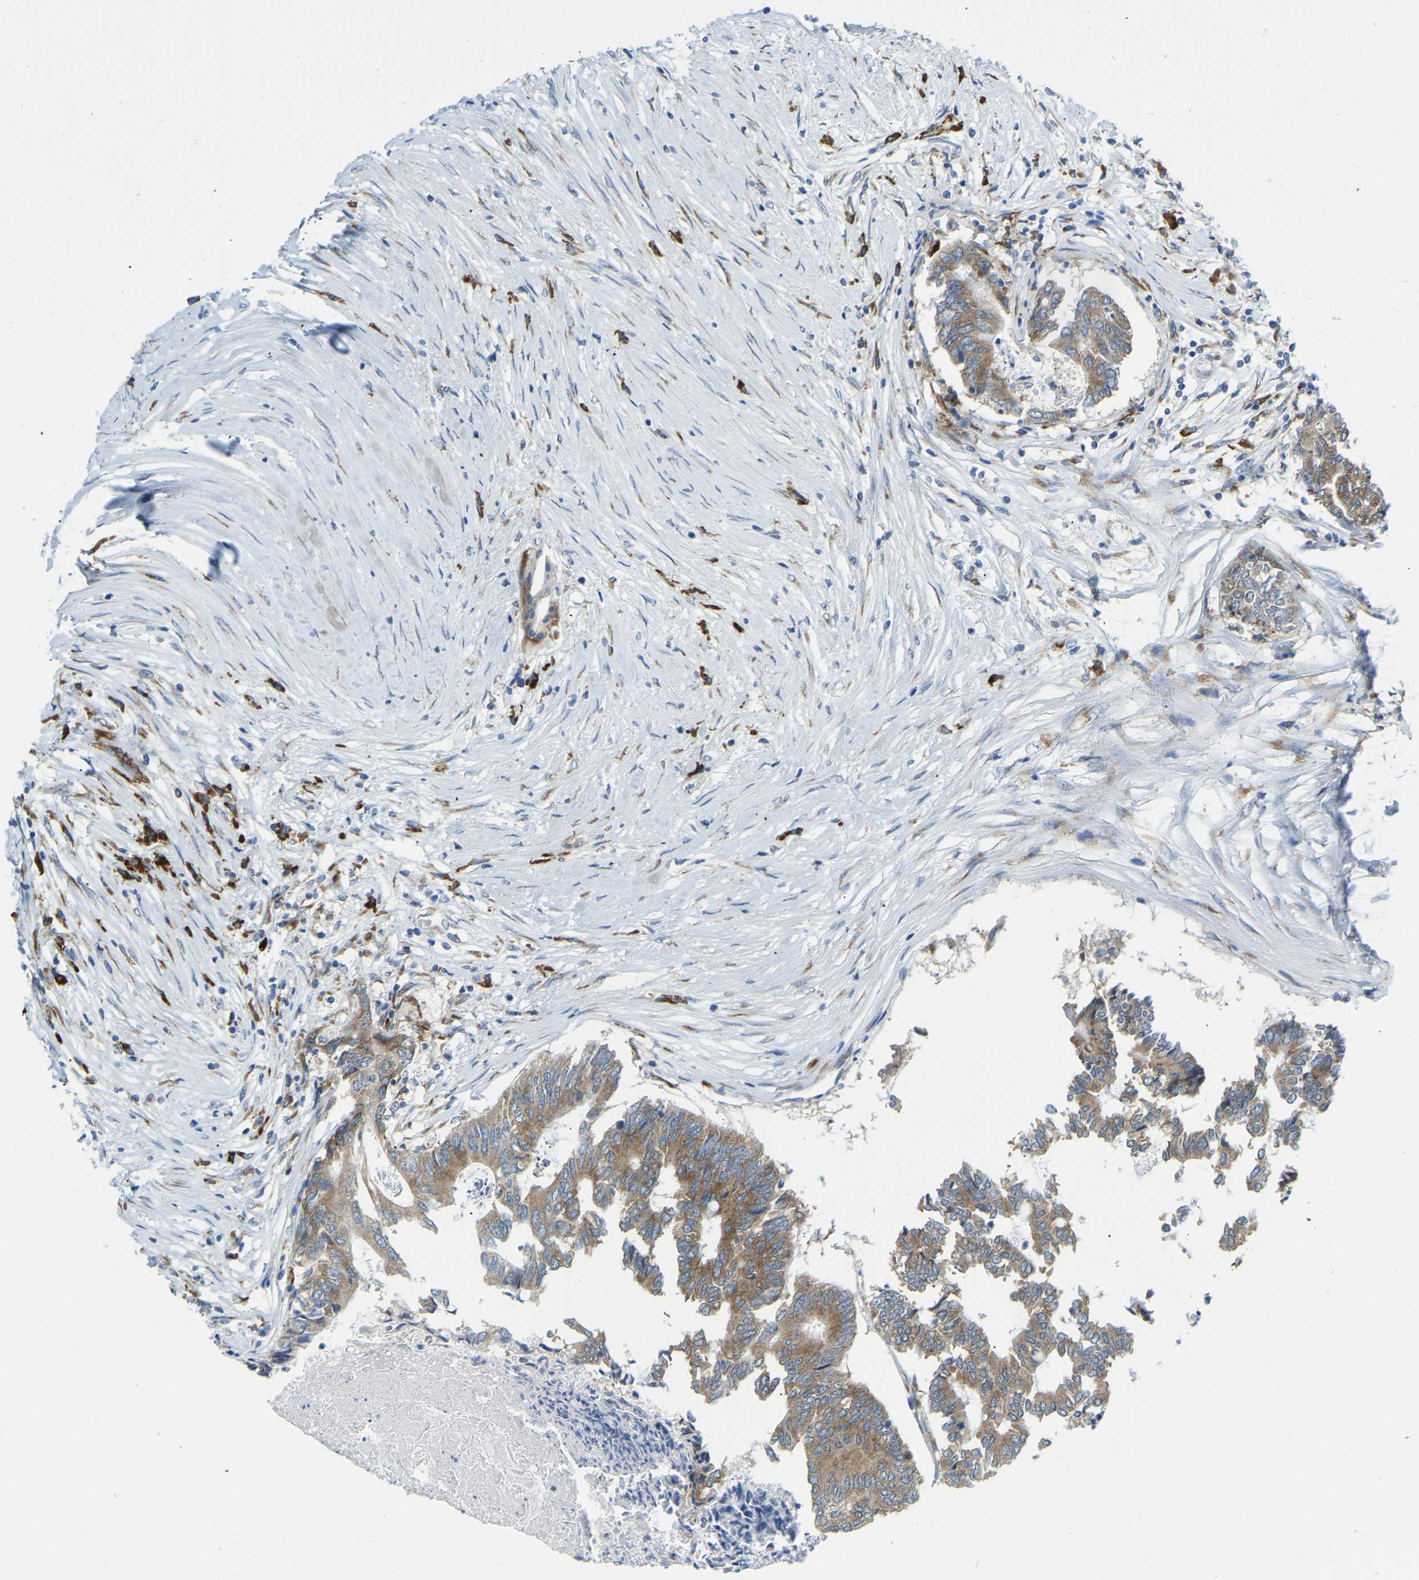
{"staining": {"intensity": "moderate", "quantity": ">75%", "location": "cytoplasmic/membranous"}, "tissue": "colorectal cancer", "cell_type": "Tumor cells", "image_type": "cancer", "snomed": [{"axis": "morphology", "description": "Adenocarcinoma, NOS"}, {"axis": "topography", "description": "Rectum"}], "caption": "IHC image of adenocarcinoma (colorectal) stained for a protein (brown), which demonstrates medium levels of moderate cytoplasmic/membranous staining in approximately >75% of tumor cells.", "gene": "SND1", "patient": {"sex": "male", "age": 63}}